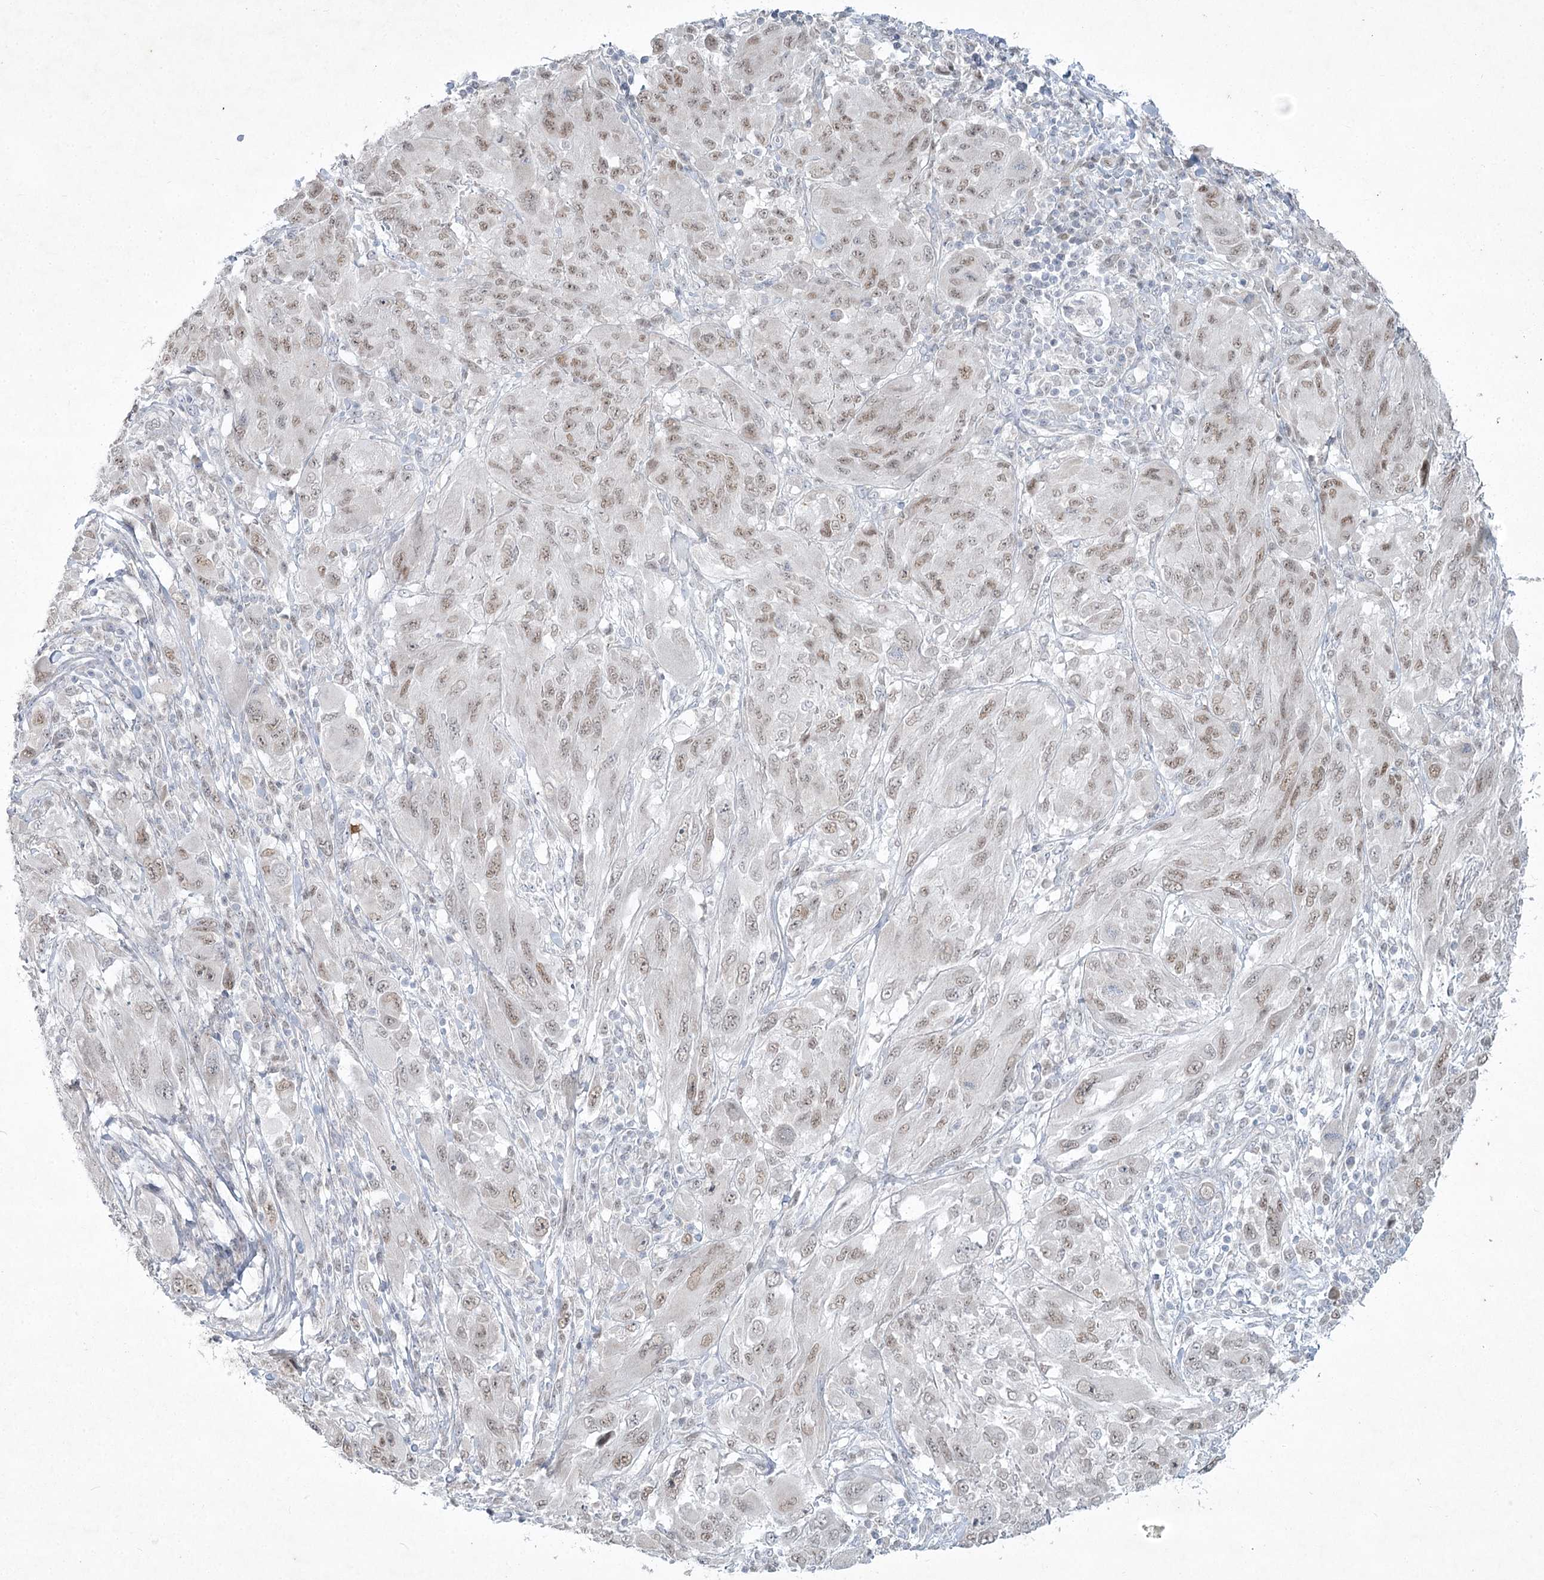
{"staining": {"intensity": "weak", "quantity": "25%-75%", "location": "nuclear"}, "tissue": "melanoma", "cell_type": "Tumor cells", "image_type": "cancer", "snomed": [{"axis": "morphology", "description": "Malignant melanoma, NOS"}, {"axis": "topography", "description": "Skin"}], "caption": "The histopathology image shows staining of melanoma, revealing weak nuclear protein expression (brown color) within tumor cells. Nuclei are stained in blue.", "gene": "ABITRAM", "patient": {"sex": "female", "age": 91}}